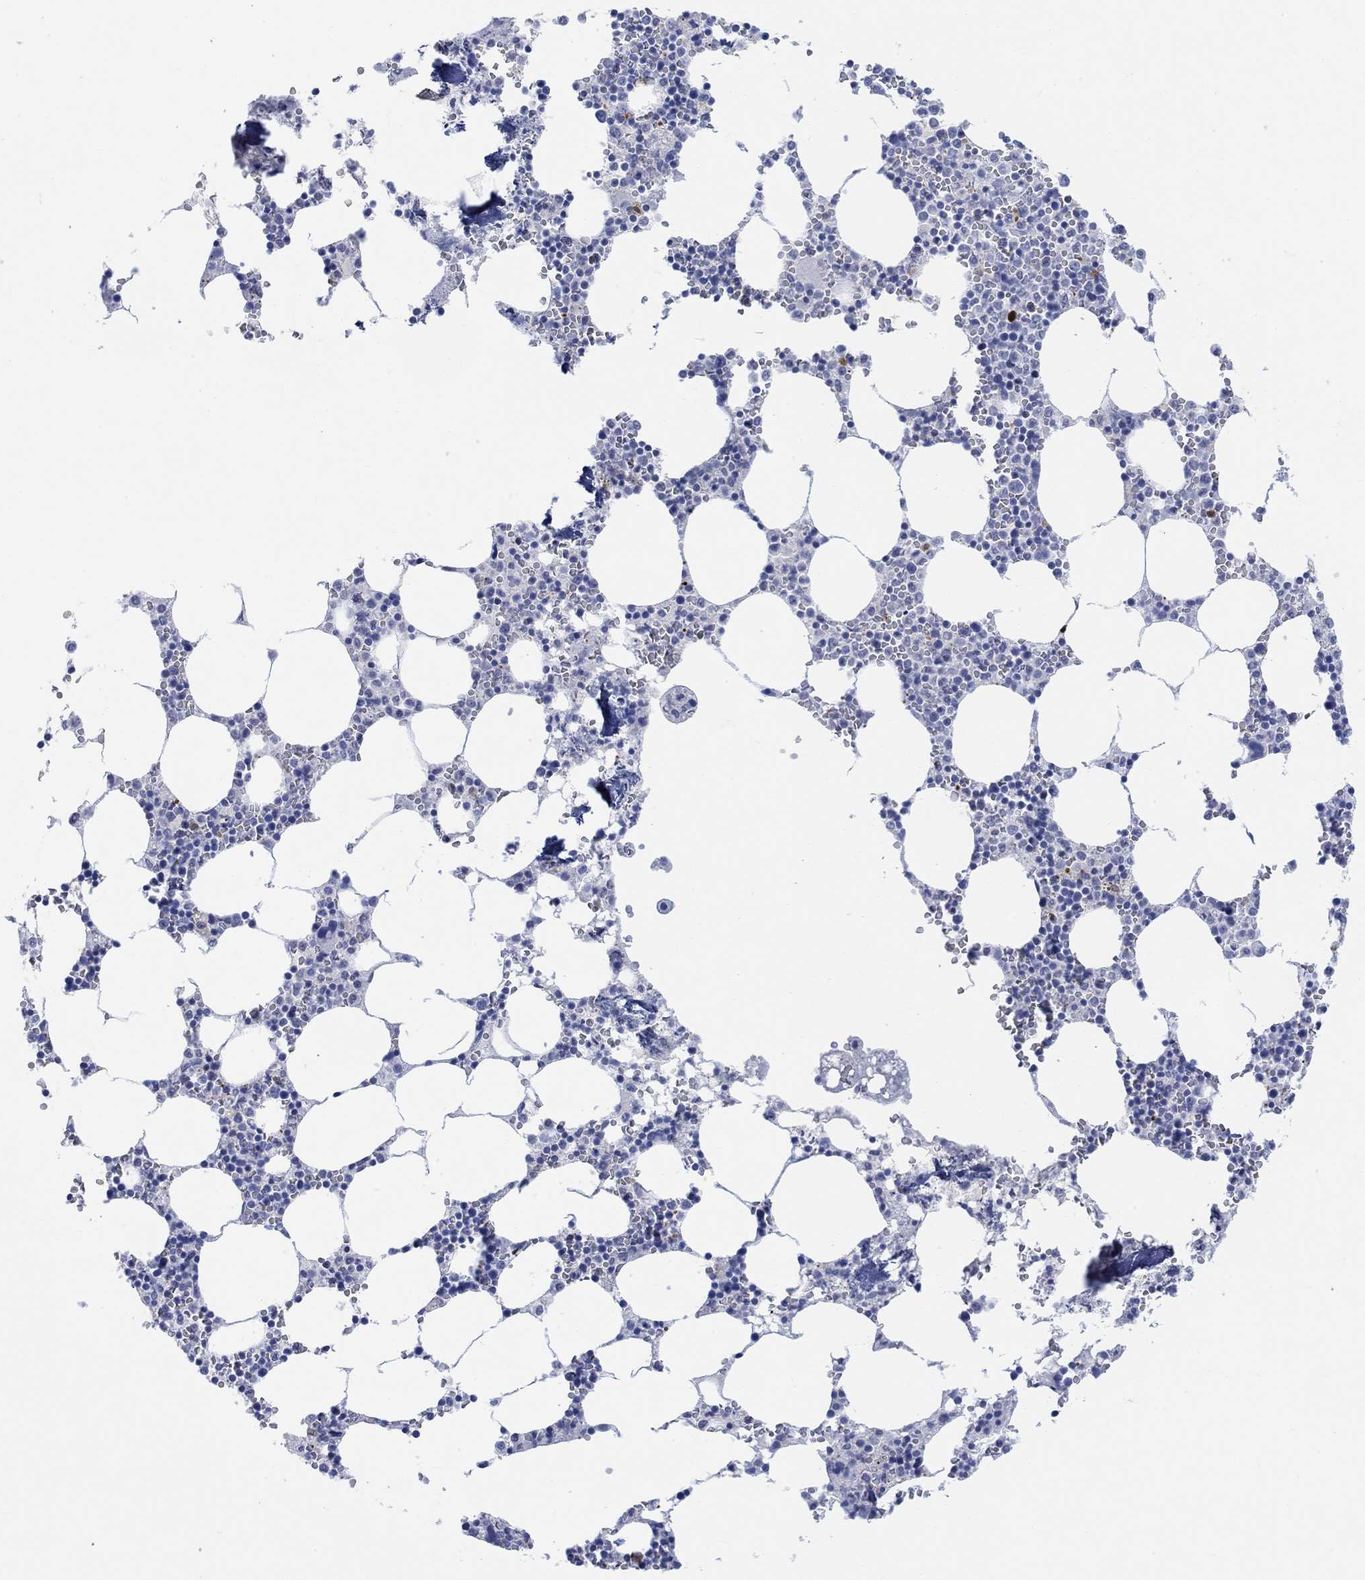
{"staining": {"intensity": "negative", "quantity": "none", "location": "none"}, "tissue": "bone marrow", "cell_type": "Hematopoietic cells", "image_type": "normal", "snomed": [{"axis": "morphology", "description": "Normal tissue, NOS"}, {"axis": "topography", "description": "Bone marrow"}], "caption": "Protein analysis of benign bone marrow shows no significant positivity in hematopoietic cells. The staining was performed using DAB (3,3'-diaminobenzidine) to visualize the protein expression in brown, while the nuclei were stained in blue with hematoxylin (Magnification: 20x).", "gene": "AK8", "patient": {"sex": "female", "age": 64}}